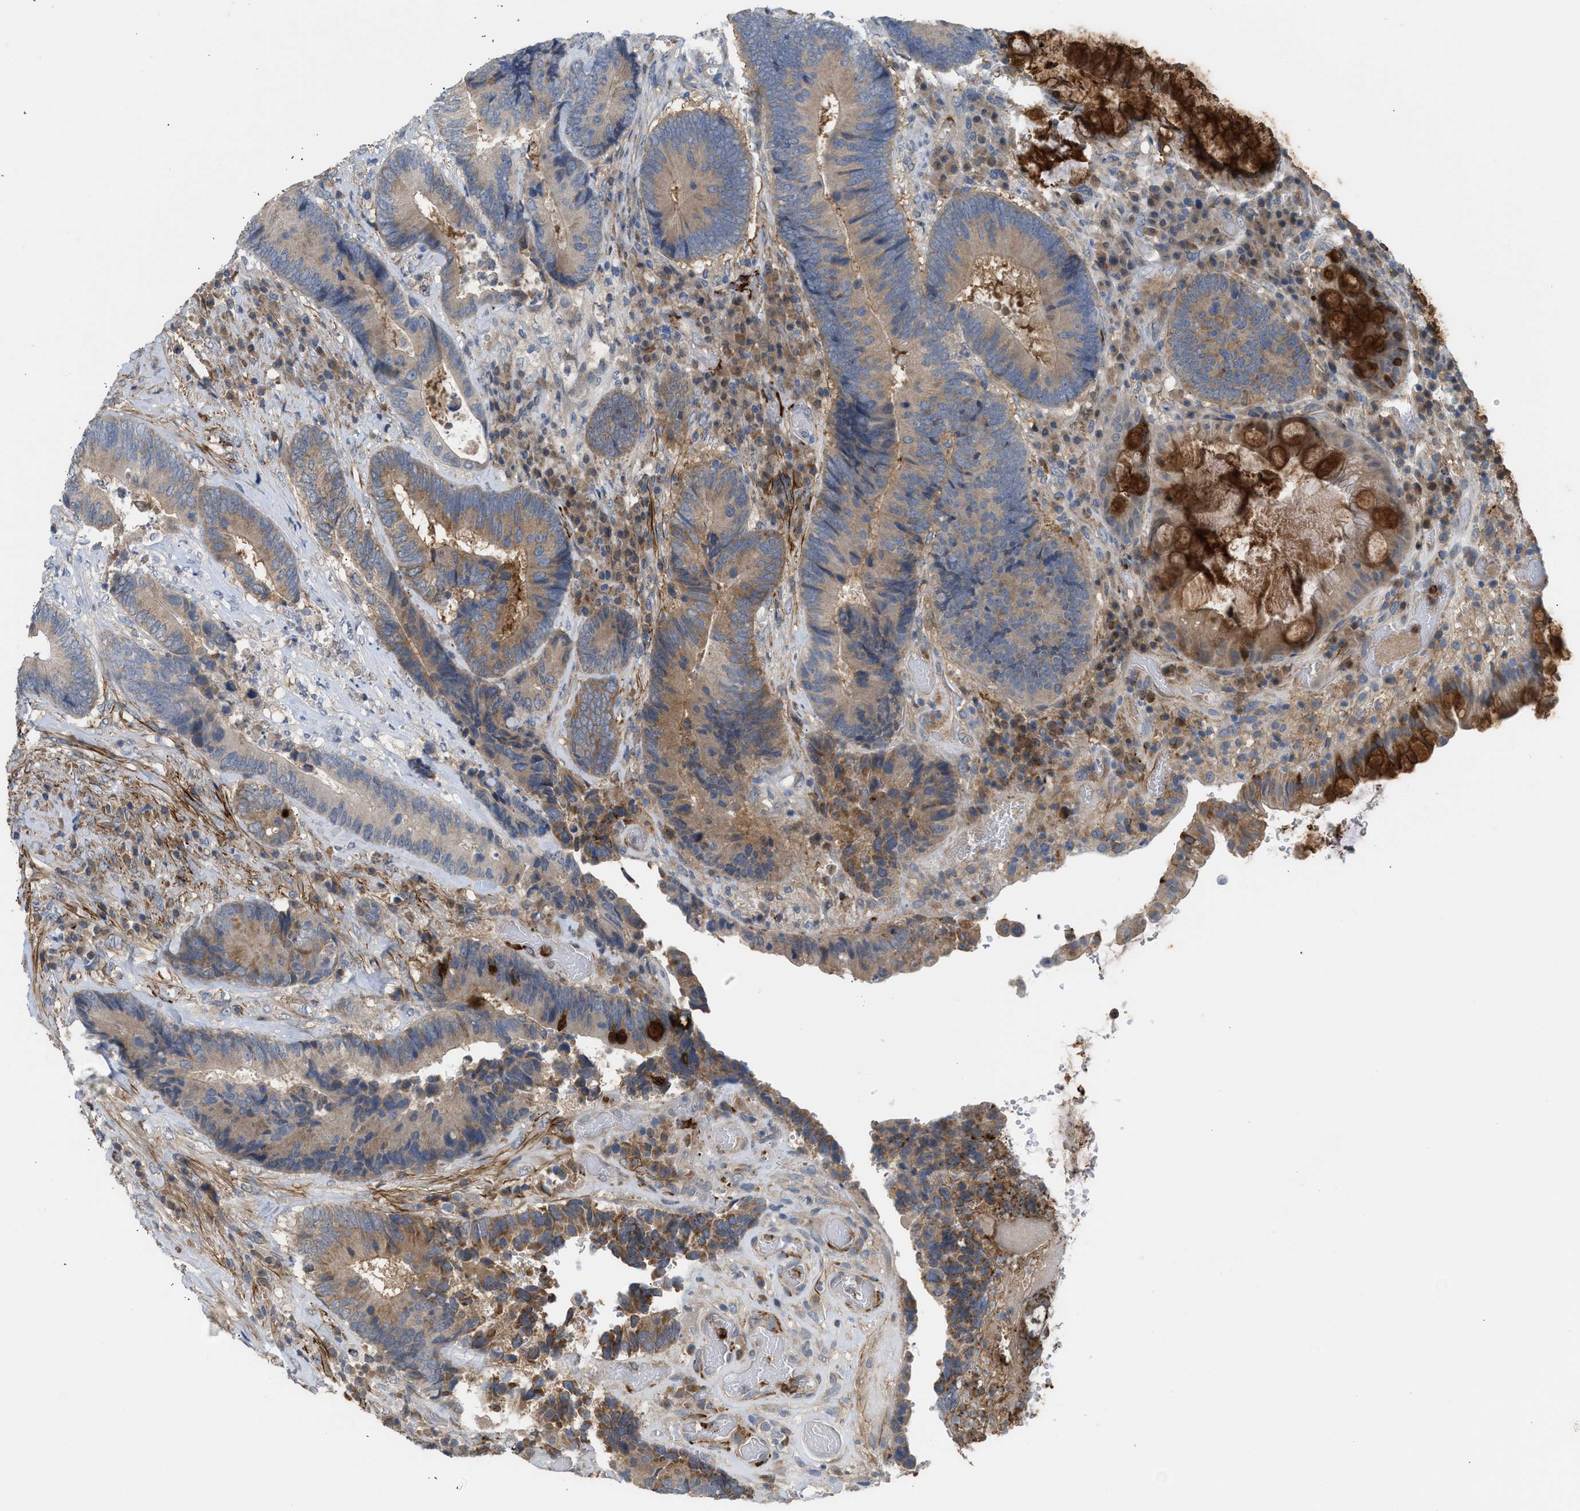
{"staining": {"intensity": "weak", "quantity": "25%-75%", "location": "cytoplasmic/membranous"}, "tissue": "colorectal cancer", "cell_type": "Tumor cells", "image_type": "cancer", "snomed": [{"axis": "morphology", "description": "Adenocarcinoma, NOS"}, {"axis": "topography", "description": "Rectum"}], "caption": "Colorectal adenocarcinoma stained with DAB (3,3'-diaminobenzidine) IHC displays low levels of weak cytoplasmic/membranous expression in about 25%-75% of tumor cells. The protein of interest is stained brown, and the nuclei are stained in blue (DAB IHC with brightfield microscopy, high magnification).", "gene": "RHBDF2", "patient": {"sex": "female", "age": 89}}